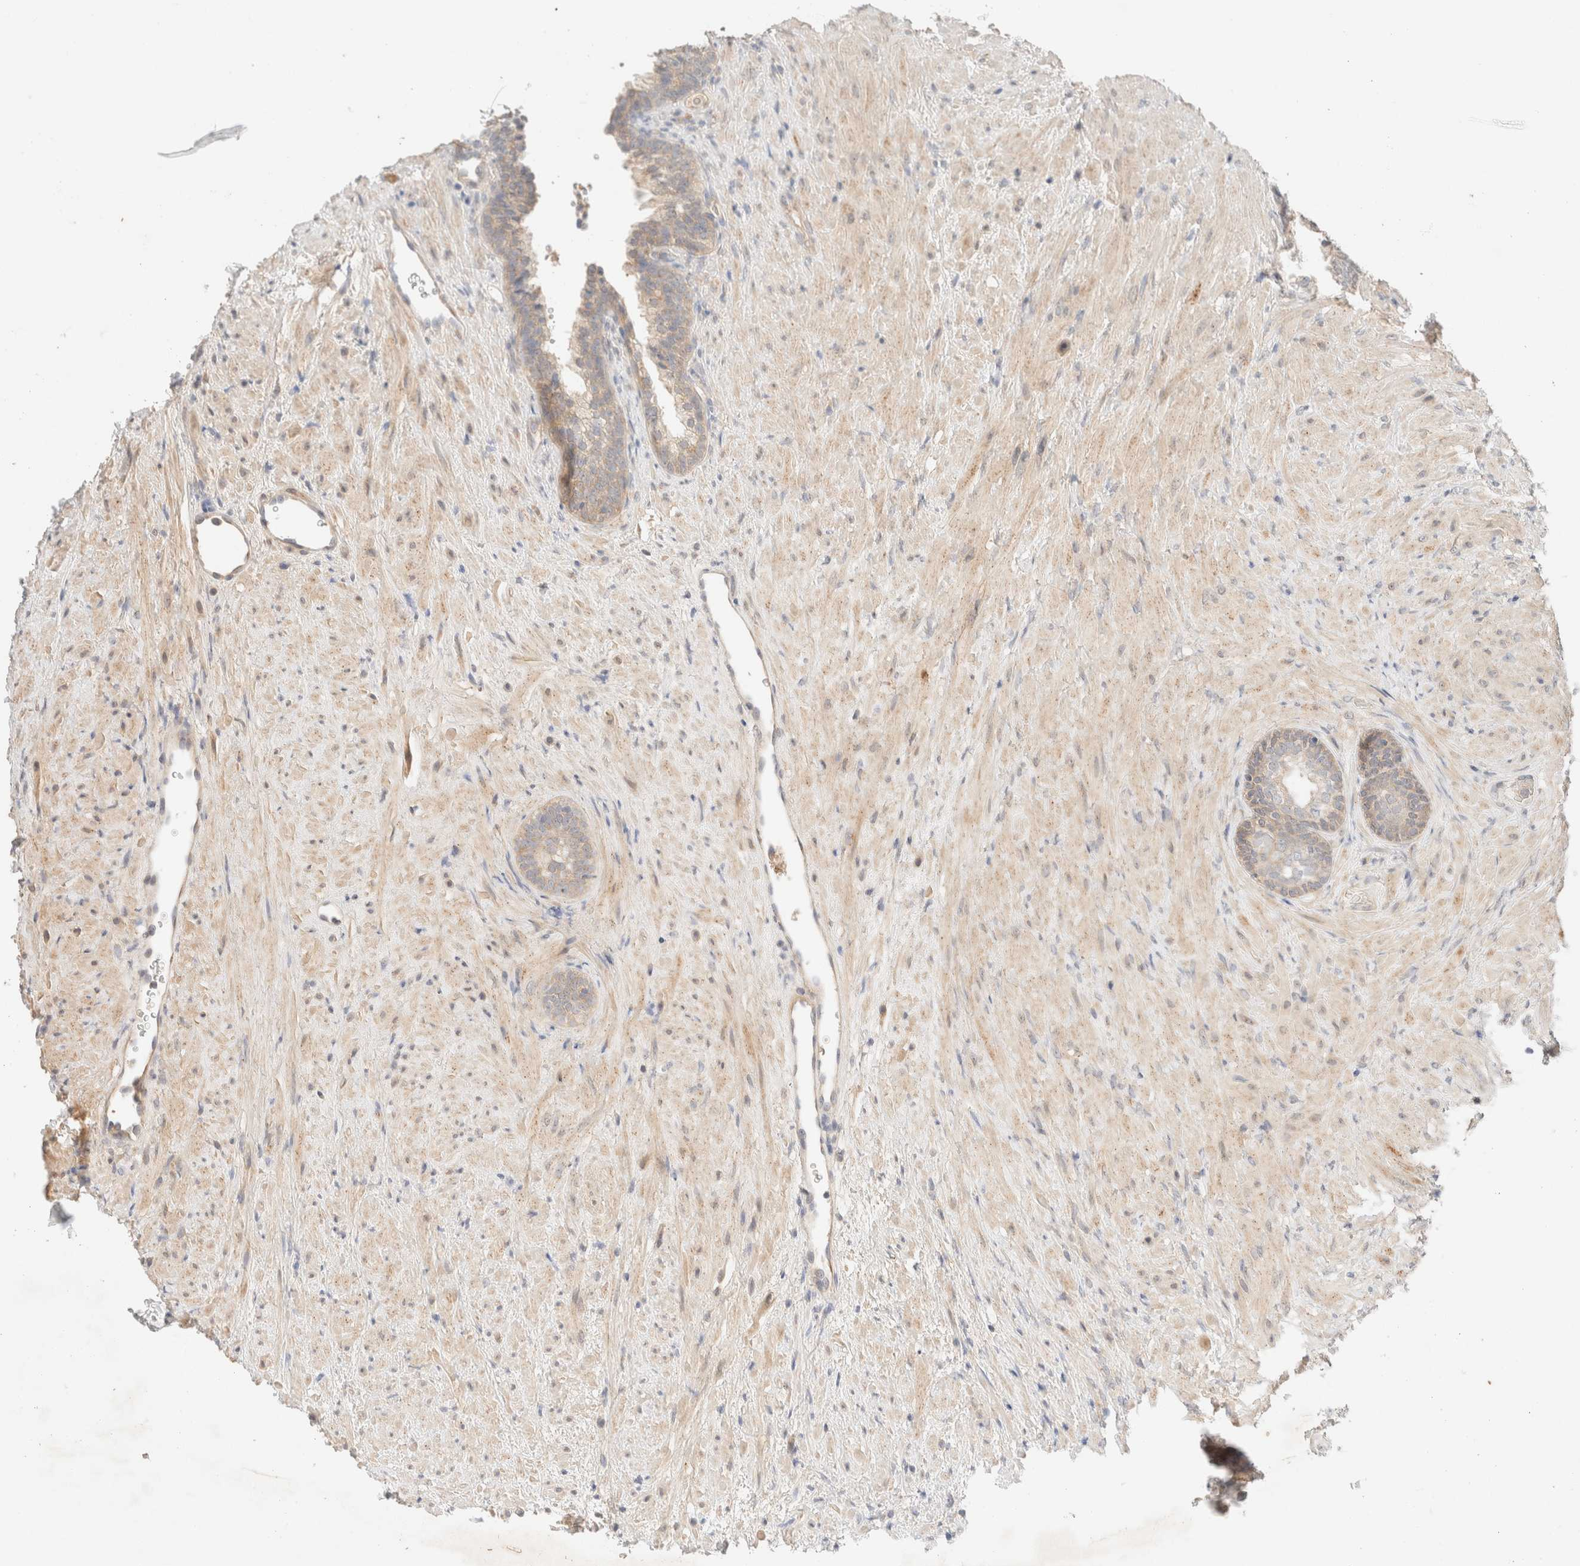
{"staining": {"intensity": "weak", "quantity": "<25%", "location": "cytoplasmic/membranous"}, "tissue": "prostate", "cell_type": "Glandular cells", "image_type": "normal", "snomed": [{"axis": "morphology", "description": "Normal tissue, NOS"}, {"axis": "topography", "description": "Prostate"}], "caption": "IHC of unremarkable human prostate displays no positivity in glandular cells.", "gene": "SARM1", "patient": {"sex": "male", "age": 76}}